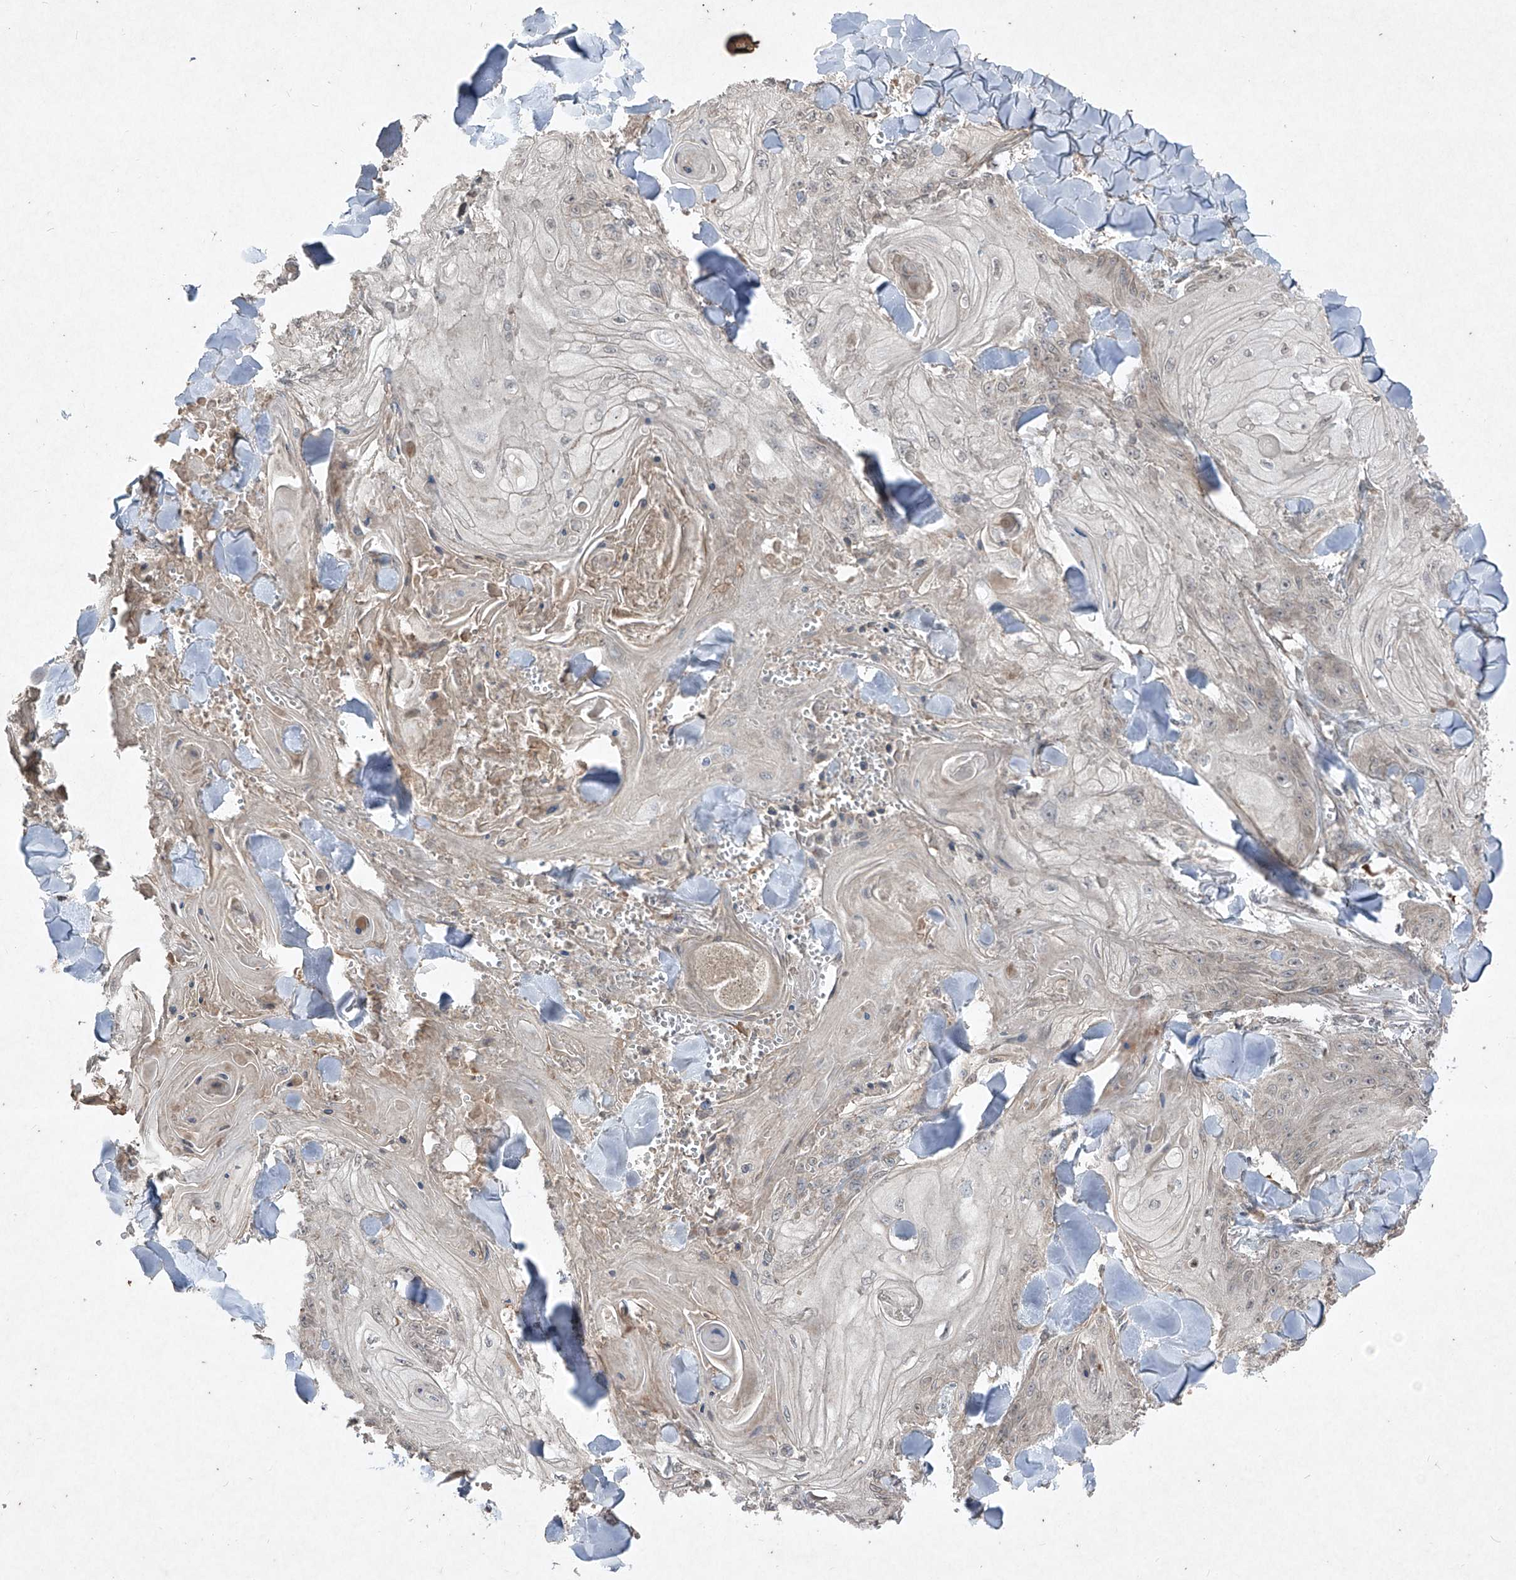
{"staining": {"intensity": "moderate", "quantity": "<25%", "location": "cytoplasmic/membranous"}, "tissue": "skin cancer", "cell_type": "Tumor cells", "image_type": "cancer", "snomed": [{"axis": "morphology", "description": "Squamous cell carcinoma, NOS"}, {"axis": "topography", "description": "Skin"}], "caption": "Skin cancer (squamous cell carcinoma) stained with immunohistochemistry exhibits moderate cytoplasmic/membranous expression in approximately <25% of tumor cells.", "gene": "ABCD3", "patient": {"sex": "male", "age": 74}}